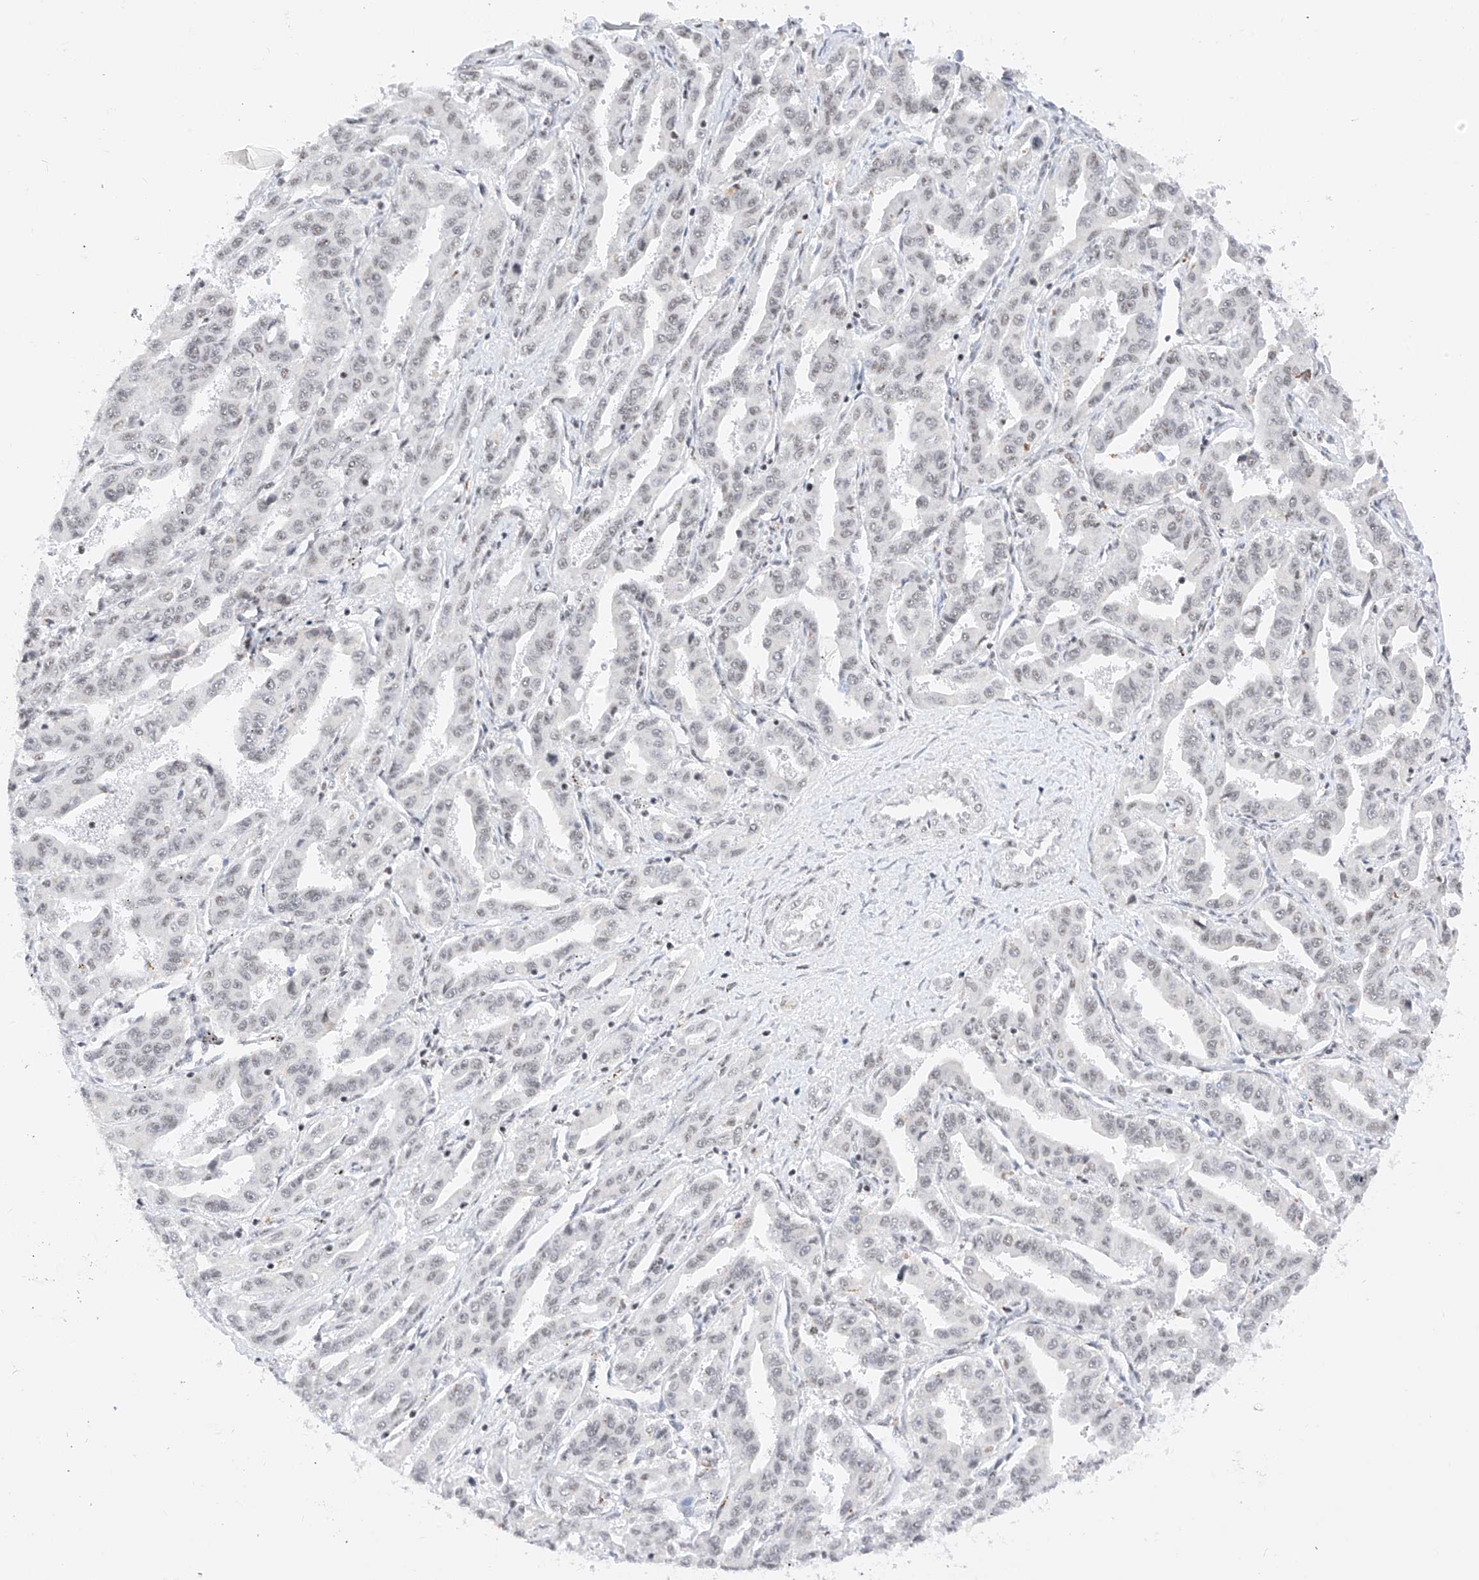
{"staining": {"intensity": "negative", "quantity": "none", "location": "none"}, "tissue": "liver cancer", "cell_type": "Tumor cells", "image_type": "cancer", "snomed": [{"axis": "morphology", "description": "Cholangiocarcinoma"}, {"axis": "topography", "description": "Liver"}], "caption": "An immunohistochemistry (IHC) micrograph of cholangiocarcinoma (liver) is shown. There is no staining in tumor cells of cholangiocarcinoma (liver).", "gene": "NRF1", "patient": {"sex": "male", "age": 59}}